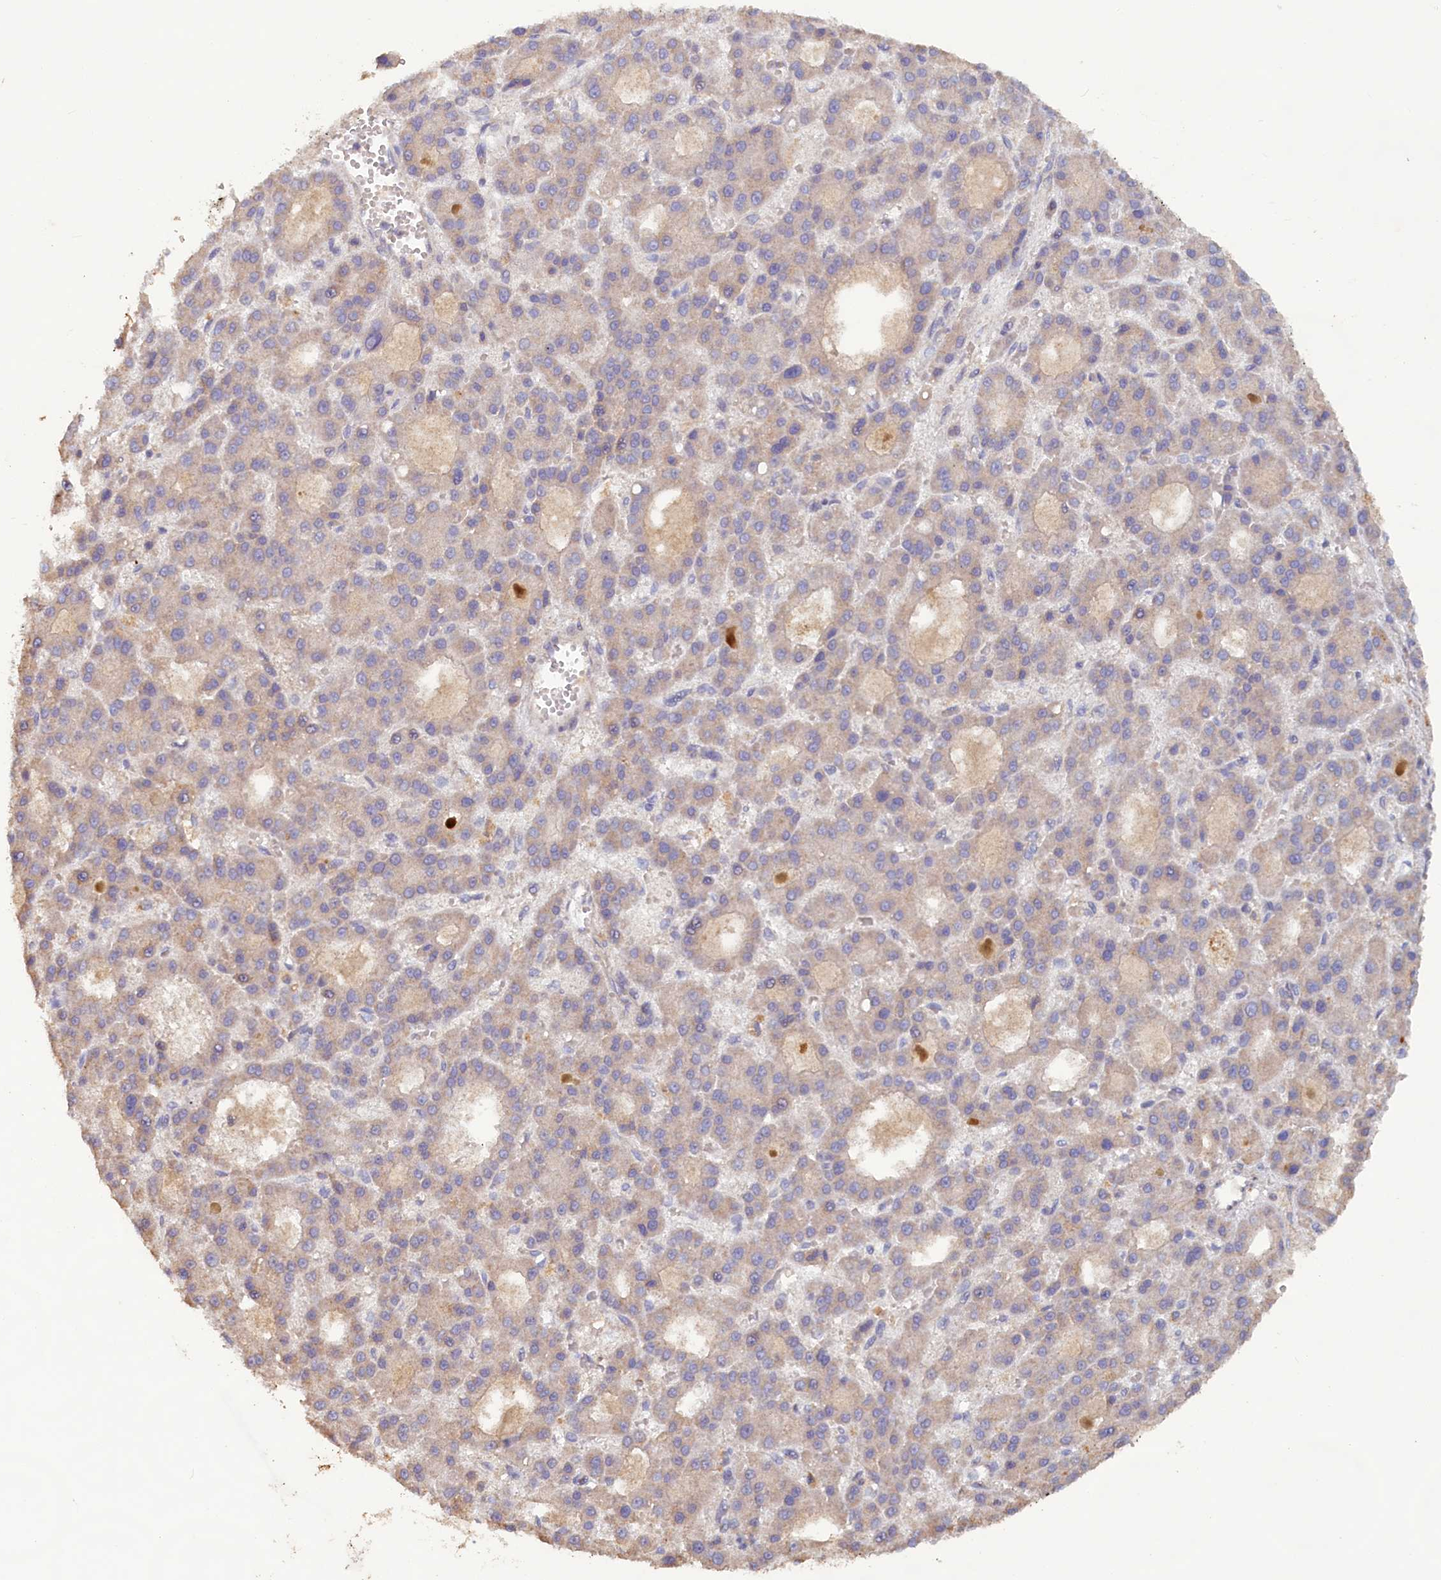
{"staining": {"intensity": "weak", "quantity": "<25%", "location": "cytoplasmic/membranous"}, "tissue": "liver cancer", "cell_type": "Tumor cells", "image_type": "cancer", "snomed": [{"axis": "morphology", "description": "Carcinoma, Hepatocellular, NOS"}, {"axis": "topography", "description": "Liver"}], "caption": "High magnification brightfield microscopy of hepatocellular carcinoma (liver) stained with DAB (brown) and counterstained with hematoxylin (blue): tumor cells show no significant positivity. (DAB immunohistochemistry visualized using brightfield microscopy, high magnification).", "gene": "FUNDC1", "patient": {"sex": "male", "age": 70}}